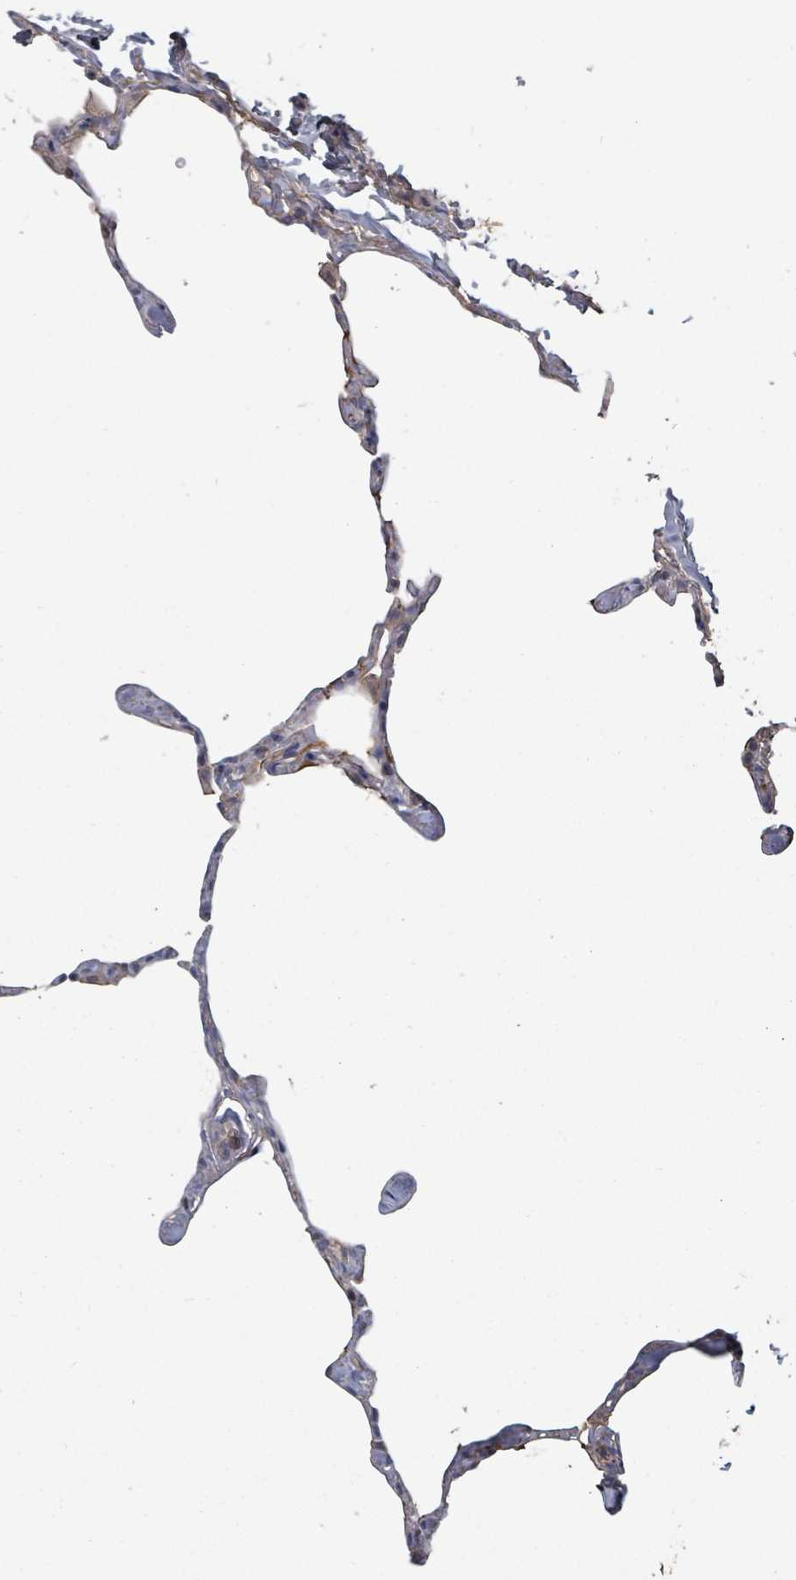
{"staining": {"intensity": "weak", "quantity": "<25%", "location": "cytoplasmic/membranous"}, "tissue": "lung", "cell_type": "Alveolar cells", "image_type": "normal", "snomed": [{"axis": "morphology", "description": "Normal tissue, NOS"}, {"axis": "topography", "description": "Lung"}], "caption": "IHC histopathology image of unremarkable lung: human lung stained with DAB (3,3'-diaminobenzidine) reveals no significant protein positivity in alveolar cells. (Stains: DAB immunohistochemistry with hematoxylin counter stain, Microscopy: brightfield microscopy at high magnification).", "gene": "GABBR1", "patient": {"sex": "male", "age": 65}}